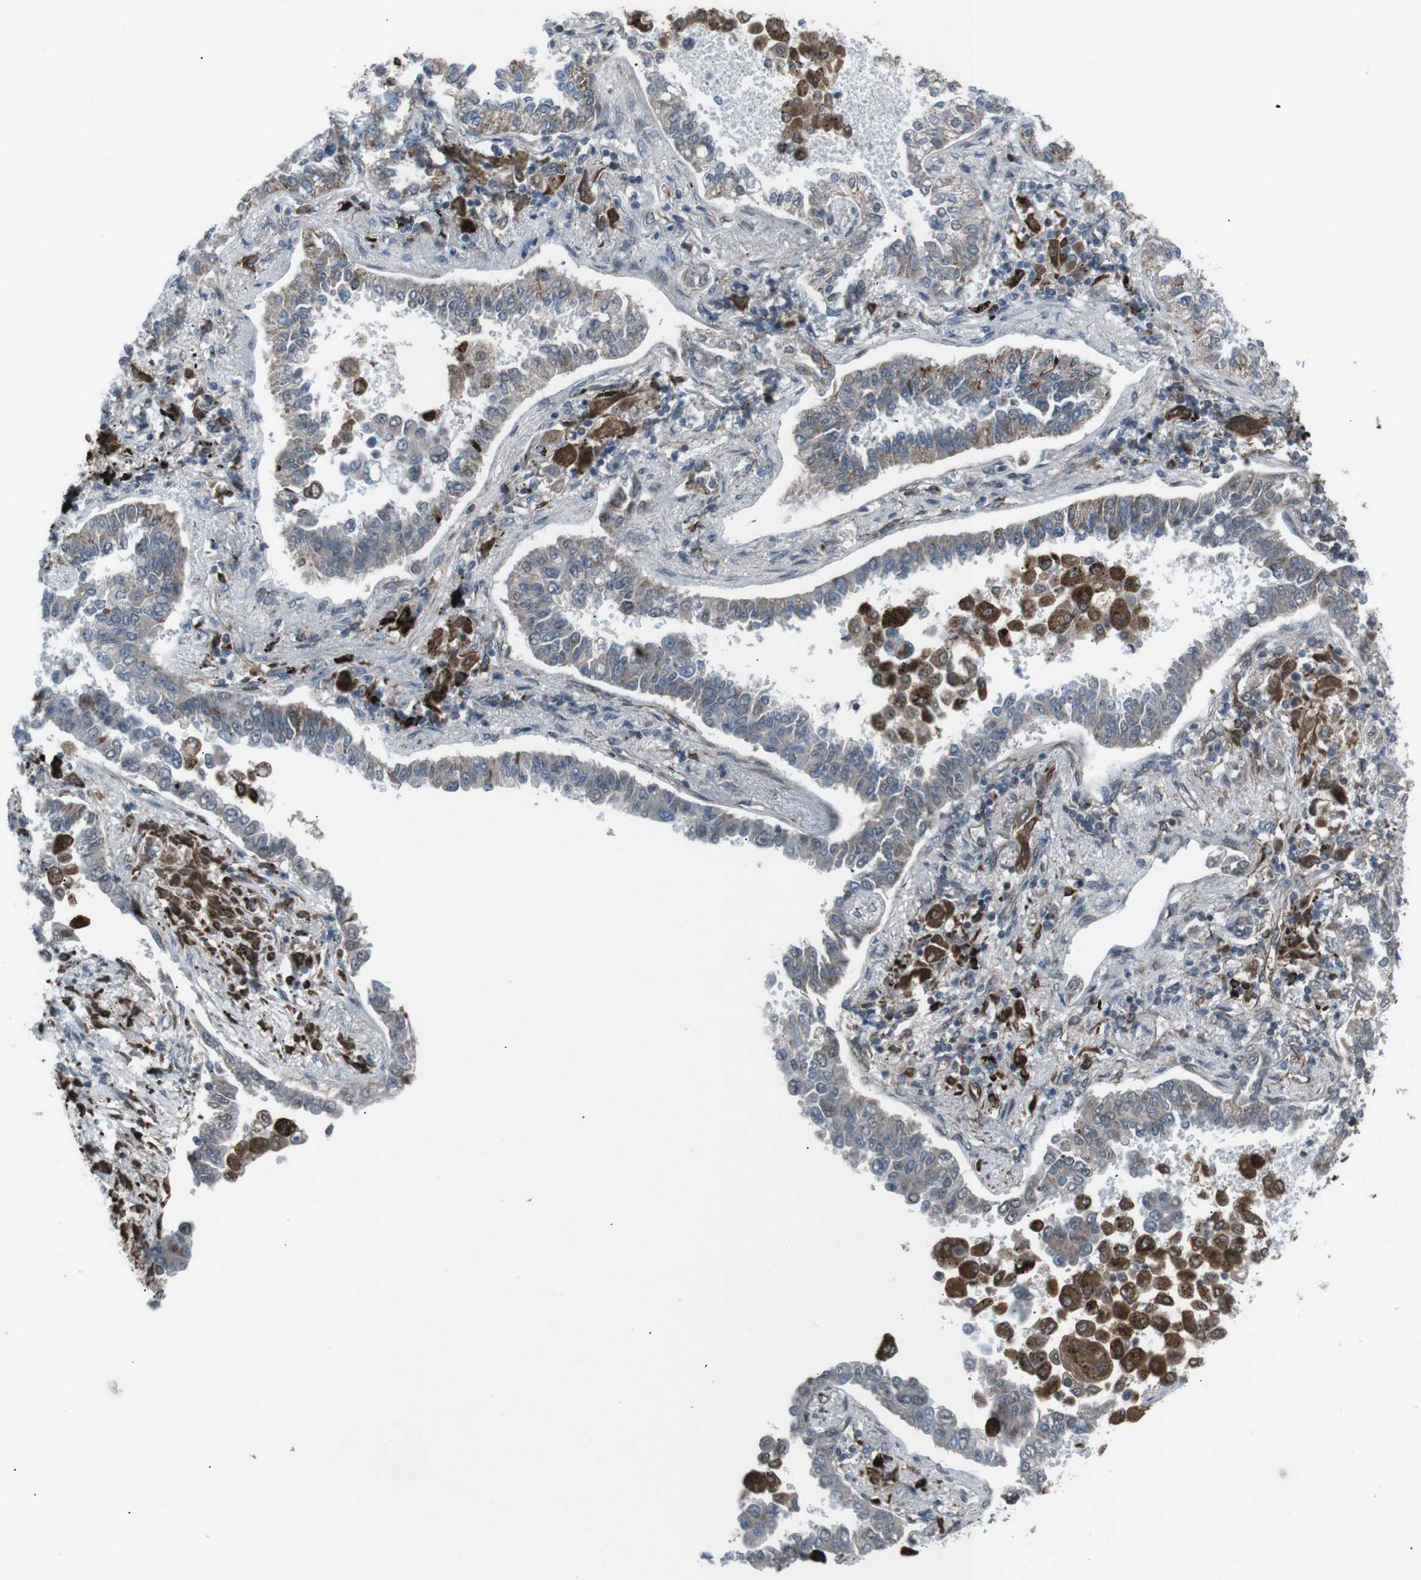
{"staining": {"intensity": "moderate", "quantity": "<25%", "location": "cytoplasmic/membranous"}, "tissue": "lung cancer", "cell_type": "Tumor cells", "image_type": "cancer", "snomed": [{"axis": "morphology", "description": "Normal tissue, NOS"}, {"axis": "morphology", "description": "Adenocarcinoma, NOS"}, {"axis": "topography", "description": "Lung"}], "caption": "Tumor cells reveal low levels of moderate cytoplasmic/membranous staining in about <25% of cells in human lung cancer (adenocarcinoma).", "gene": "TMEM141", "patient": {"sex": "male", "age": 59}}